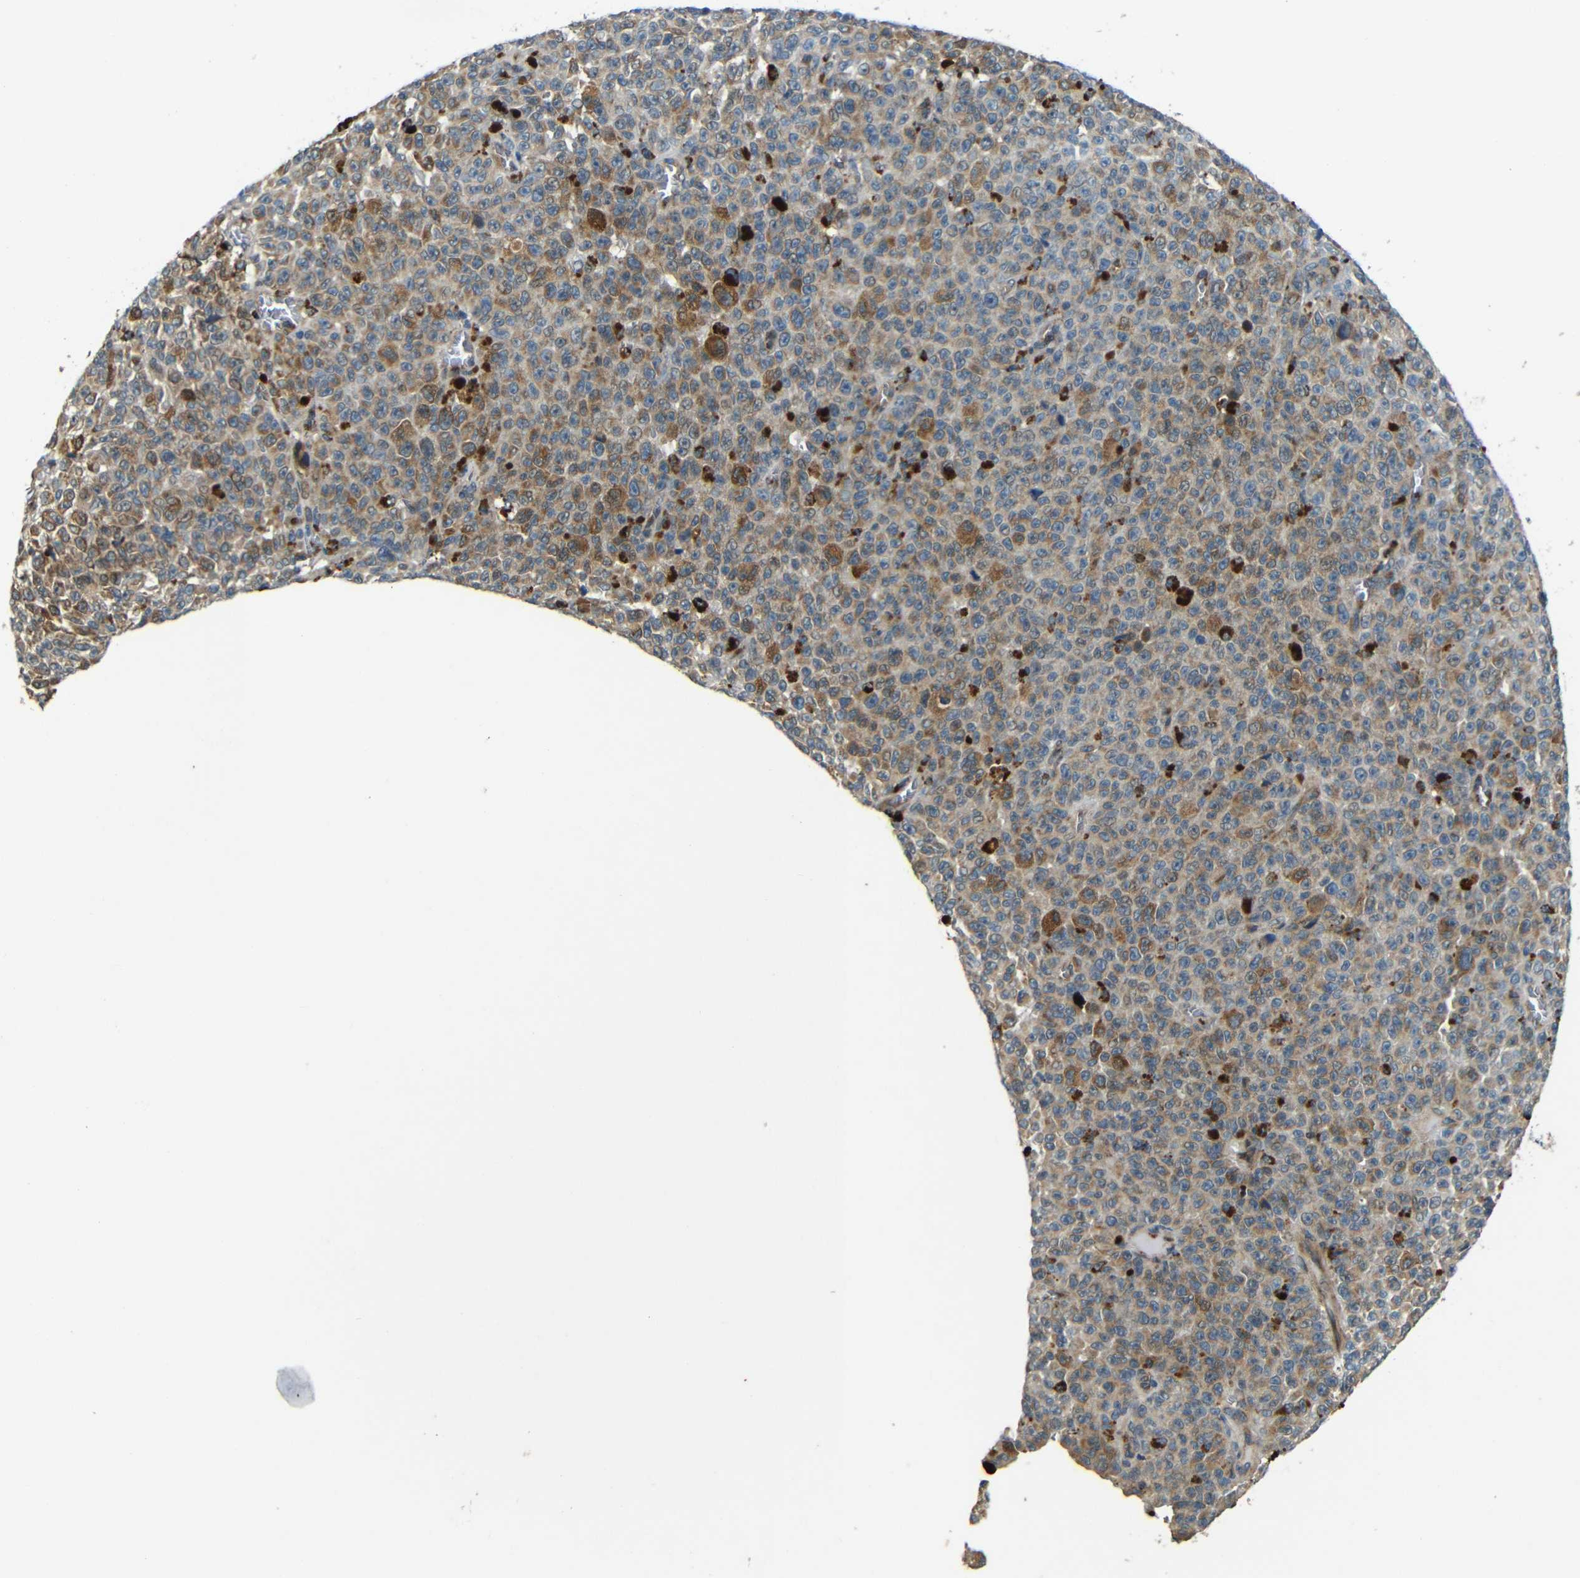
{"staining": {"intensity": "moderate", "quantity": ">75%", "location": "cytoplasmic/membranous"}, "tissue": "melanoma", "cell_type": "Tumor cells", "image_type": "cancer", "snomed": [{"axis": "morphology", "description": "Malignant melanoma, NOS"}, {"axis": "topography", "description": "Skin"}], "caption": "Protein expression analysis of human melanoma reveals moderate cytoplasmic/membranous positivity in approximately >75% of tumor cells.", "gene": "ATP7A", "patient": {"sex": "female", "age": 82}}